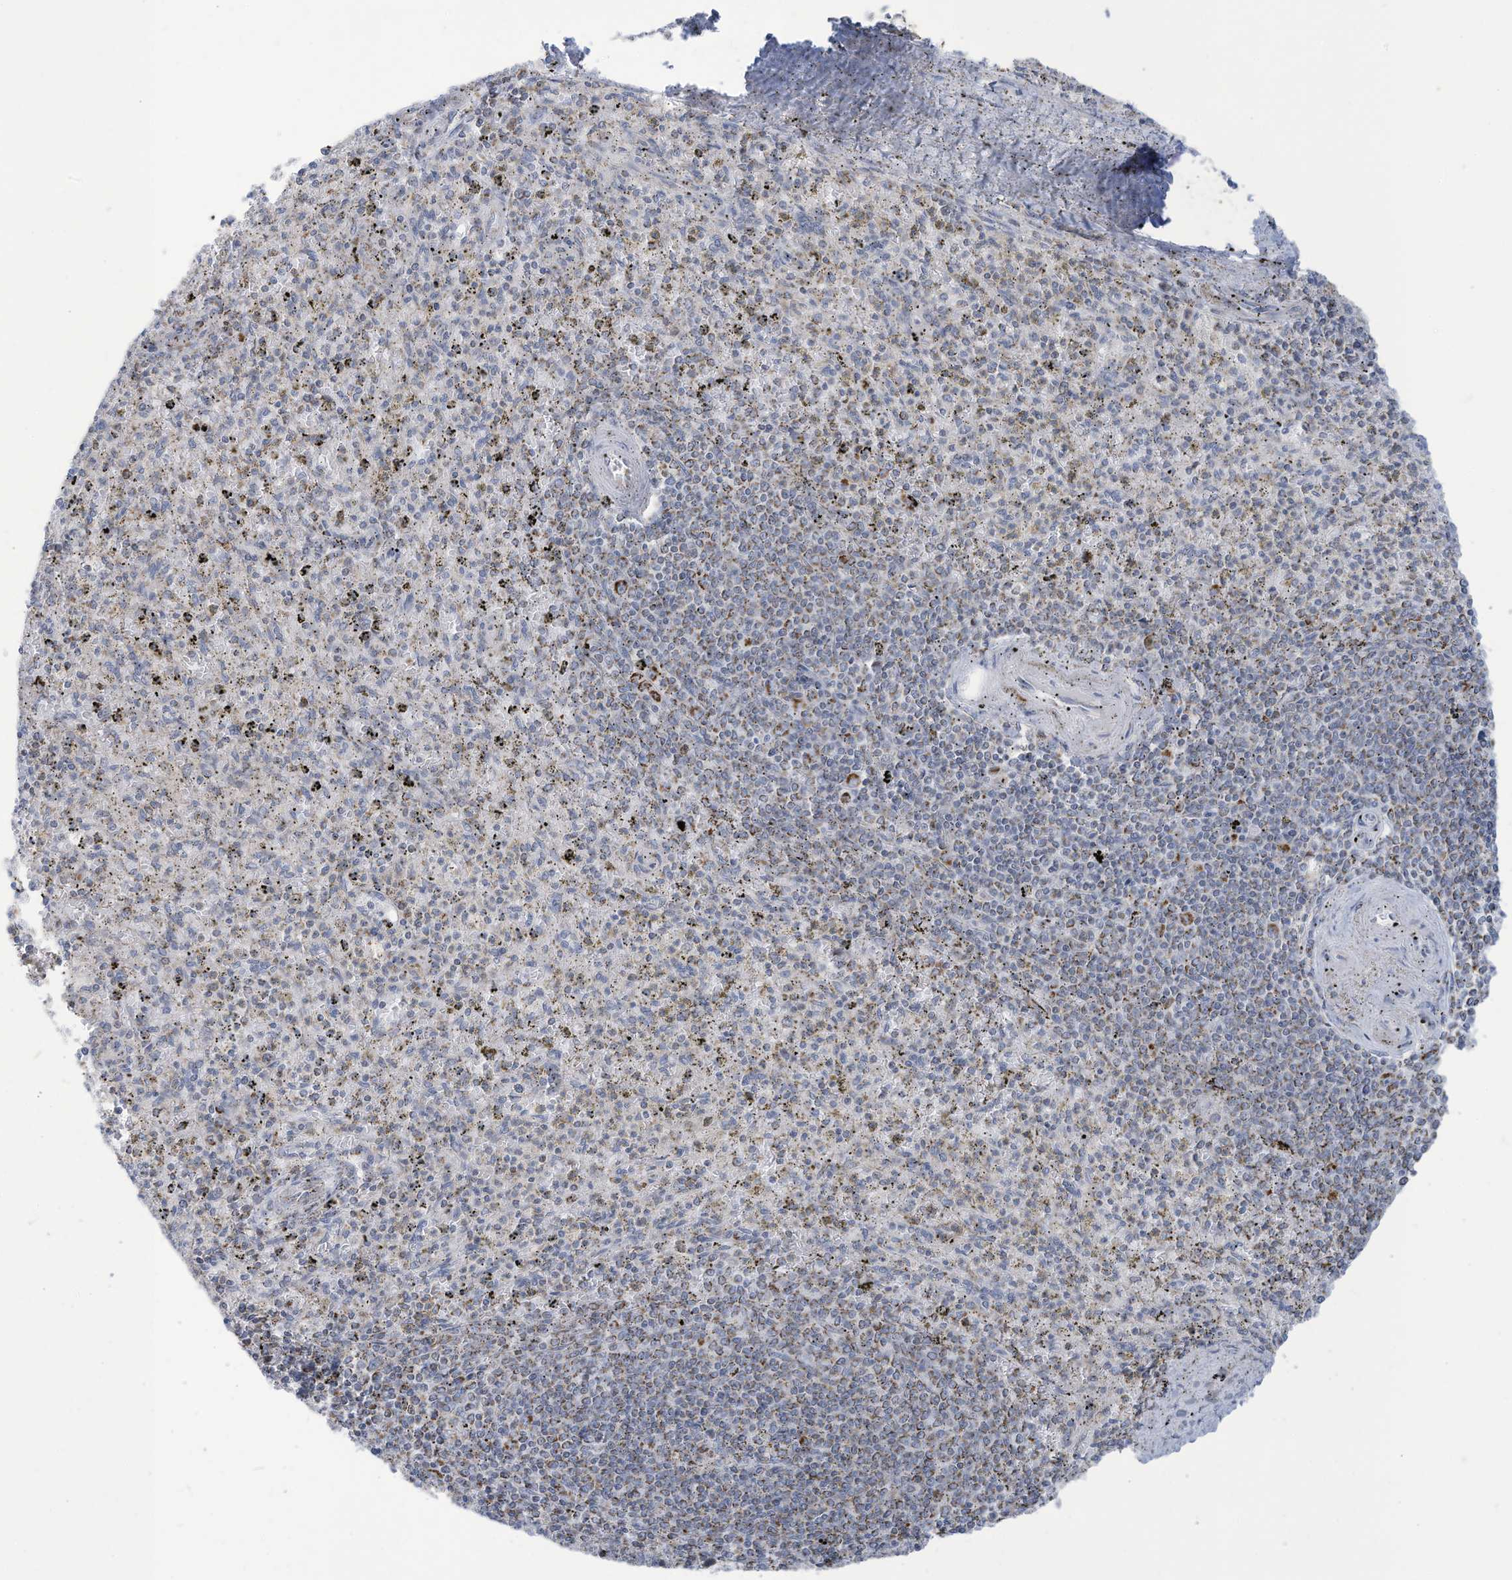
{"staining": {"intensity": "negative", "quantity": "none", "location": "none"}, "tissue": "spleen", "cell_type": "Cells in red pulp", "image_type": "normal", "snomed": [{"axis": "morphology", "description": "Normal tissue, NOS"}, {"axis": "topography", "description": "Spleen"}], "caption": "DAB (3,3'-diaminobenzidine) immunohistochemical staining of unremarkable spleen shows no significant positivity in cells in red pulp.", "gene": "NLN", "patient": {"sex": "male", "age": 72}}